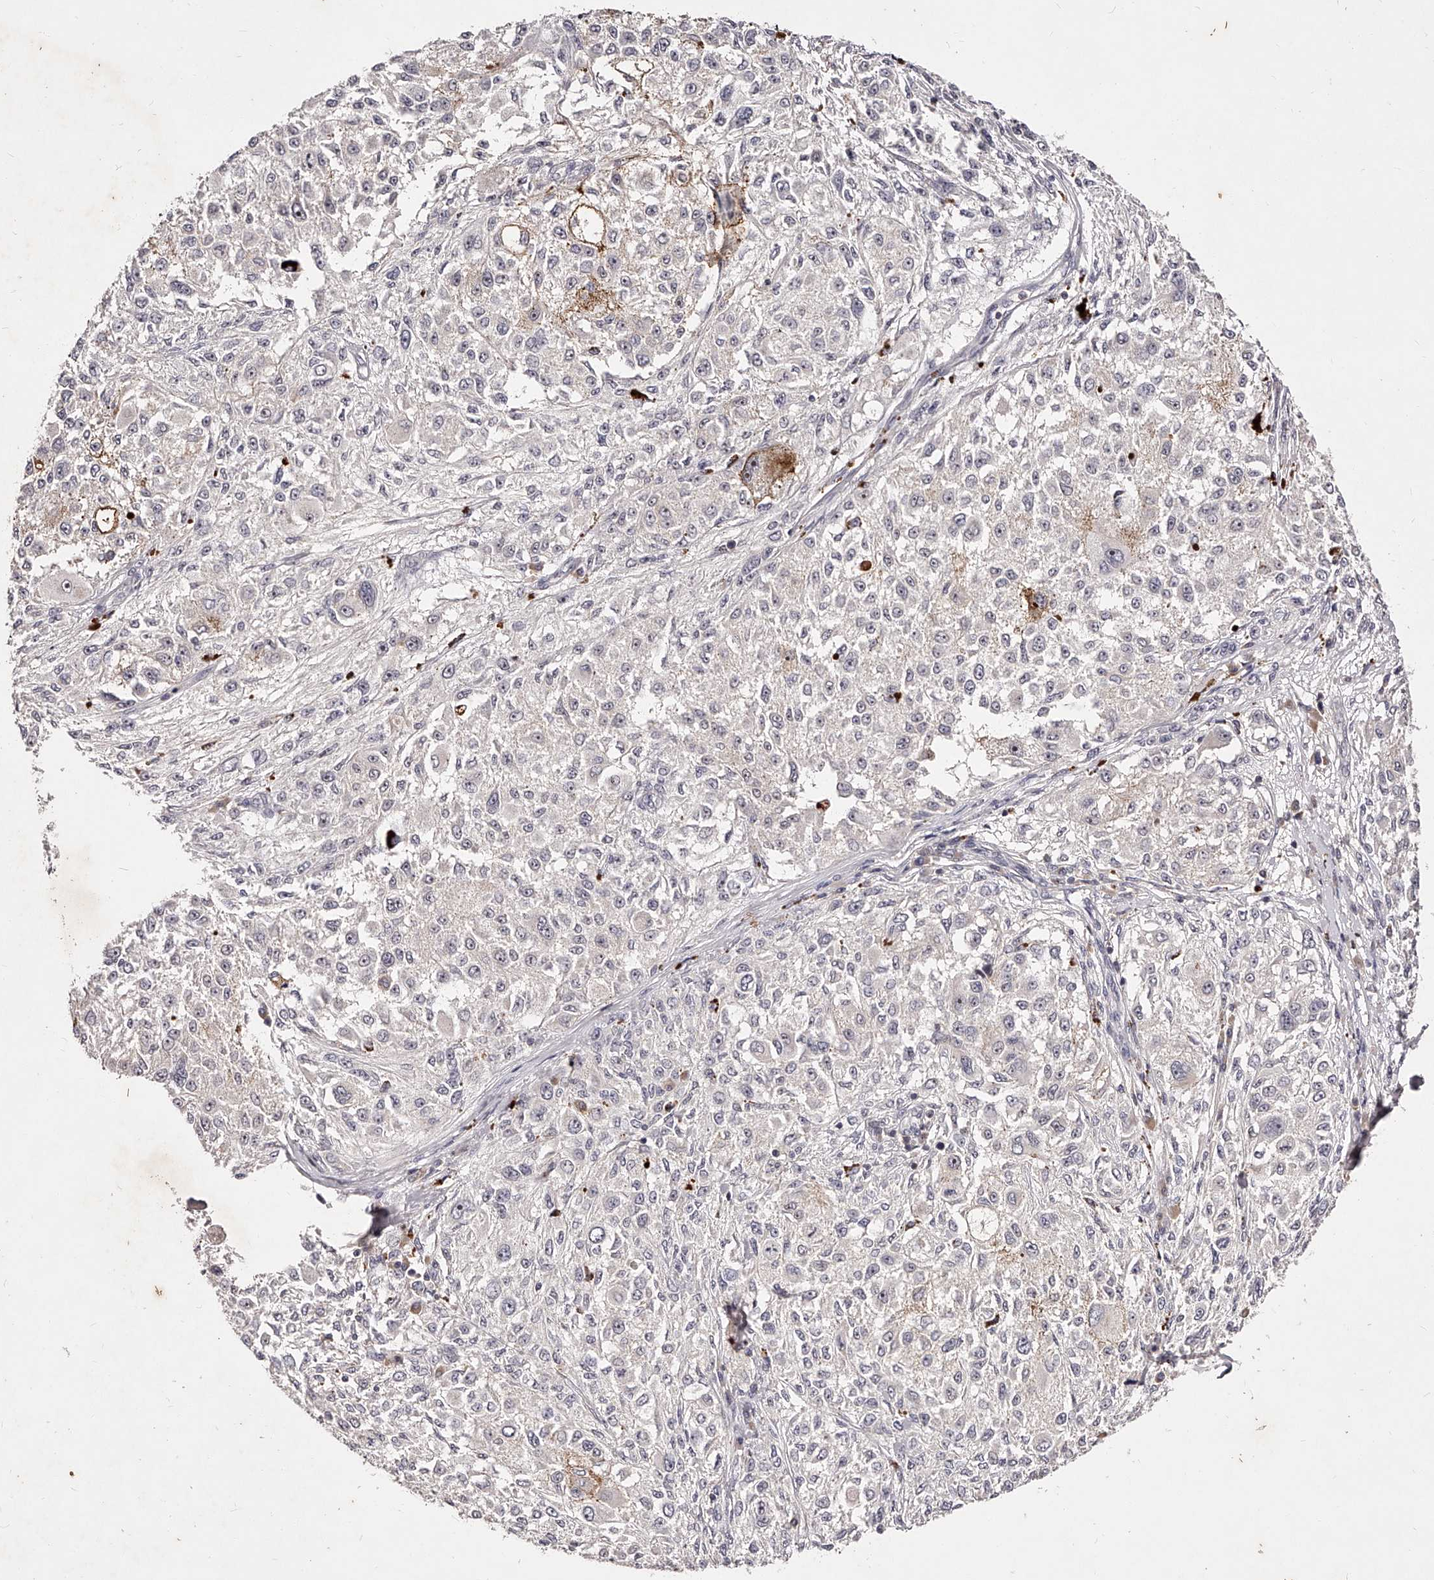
{"staining": {"intensity": "negative", "quantity": "none", "location": "none"}, "tissue": "melanoma", "cell_type": "Tumor cells", "image_type": "cancer", "snomed": [{"axis": "morphology", "description": "Necrosis, NOS"}, {"axis": "morphology", "description": "Malignant melanoma, NOS"}, {"axis": "topography", "description": "Skin"}], "caption": "An image of melanoma stained for a protein exhibits no brown staining in tumor cells.", "gene": "PHACTR1", "patient": {"sex": "female", "age": 87}}